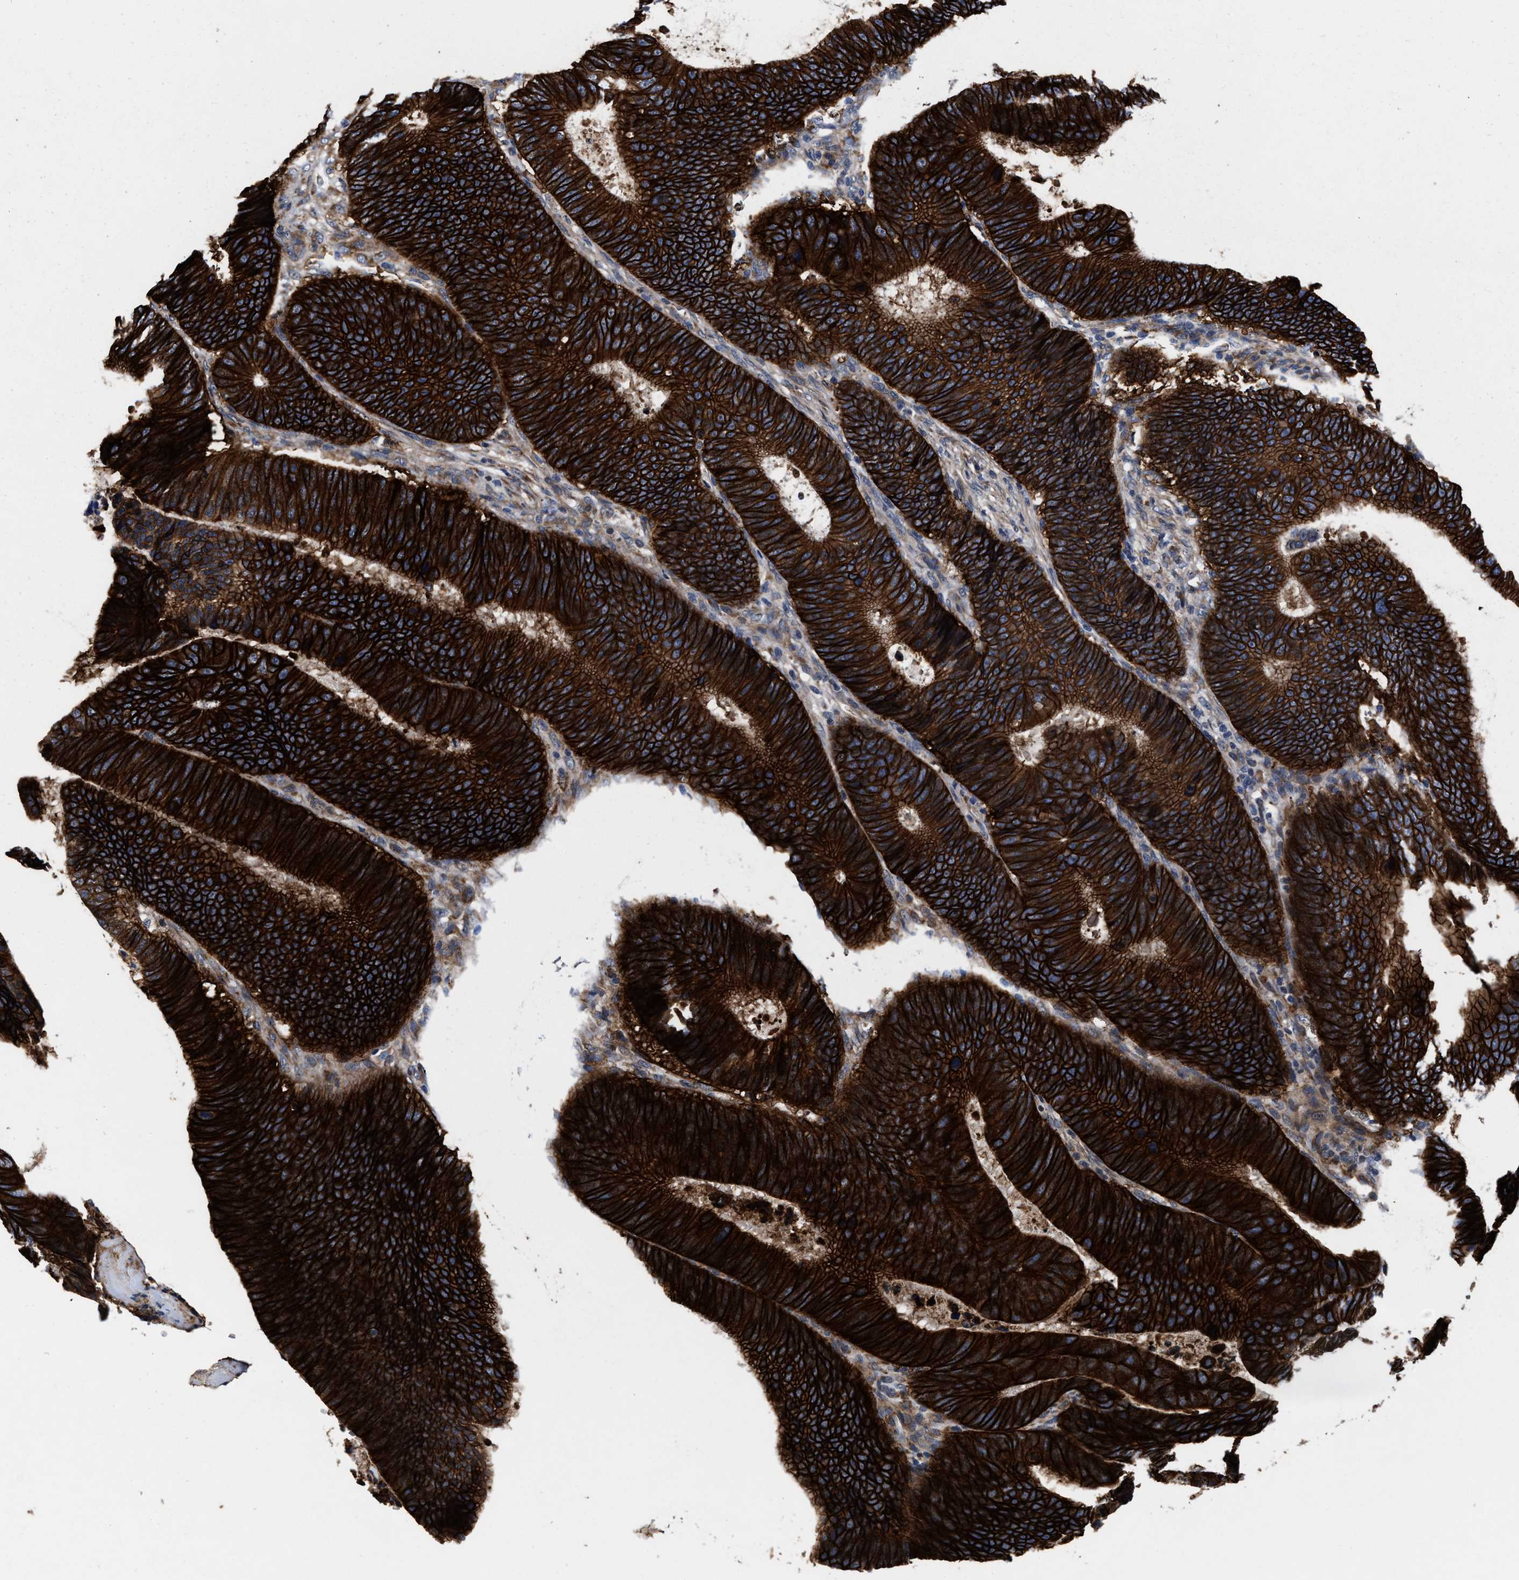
{"staining": {"intensity": "strong", "quantity": ">75%", "location": "cytoplasmic/membranous"}, "tissue": "colorectal cancer", "cell_type": "Tumor cells", "image_type": "cancer", "snomed": [{"axis": "morphology", "description": "Adenocarcinoma, NOS"}, {"axis": "topography", "description": "Colon"}], "caption": "DAB immunohistochemical staining of human adenocarcinoma (colorectal) demonstrates strong cytoplasmic/membranous protein staining in approximately >75% of tumor cells.", "gene": "SLC12A2", "patient": {"sex": "male", "age": 56}}